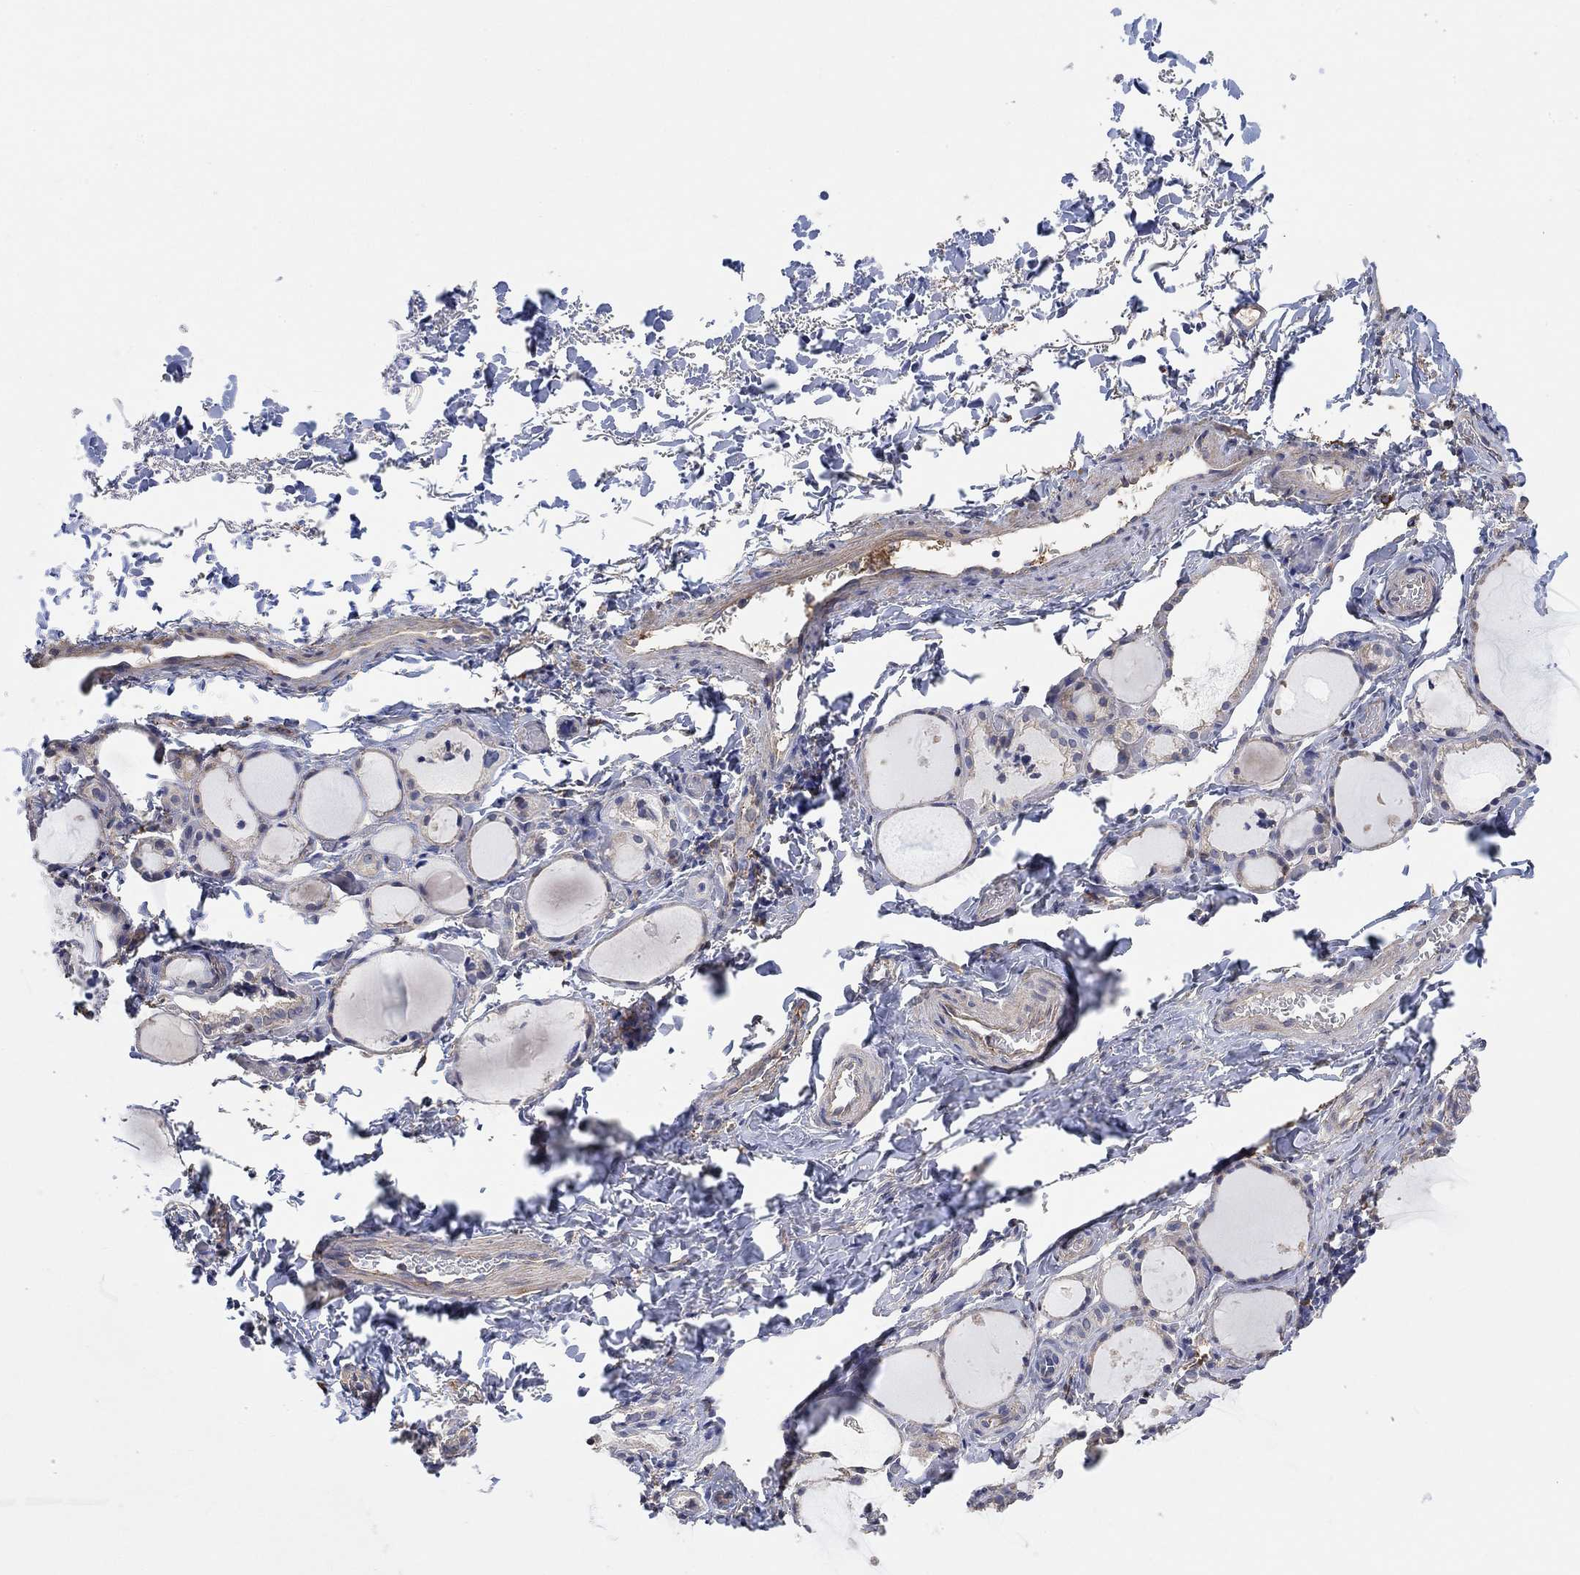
{"staining": {"intensity": "moderate", "quantity": "<25%", "location": "cytoplasmic/membranous"}, "tissue": "thyroid gland", "cell_type": "Glandular cells", "image_type": "normal", "snomed": [{"axis": "morphology", "description": "Normal tissue, NOS"}, {"axis": "topography", "description": "Thyroid gland"}], "caption": "Moderate cytoplasmic/membranous positivity is seen in about <25% of glandular cells in normal thyroid gland.", "gene": "SYT16", "patient": {"sex": "male", "age": 68}}